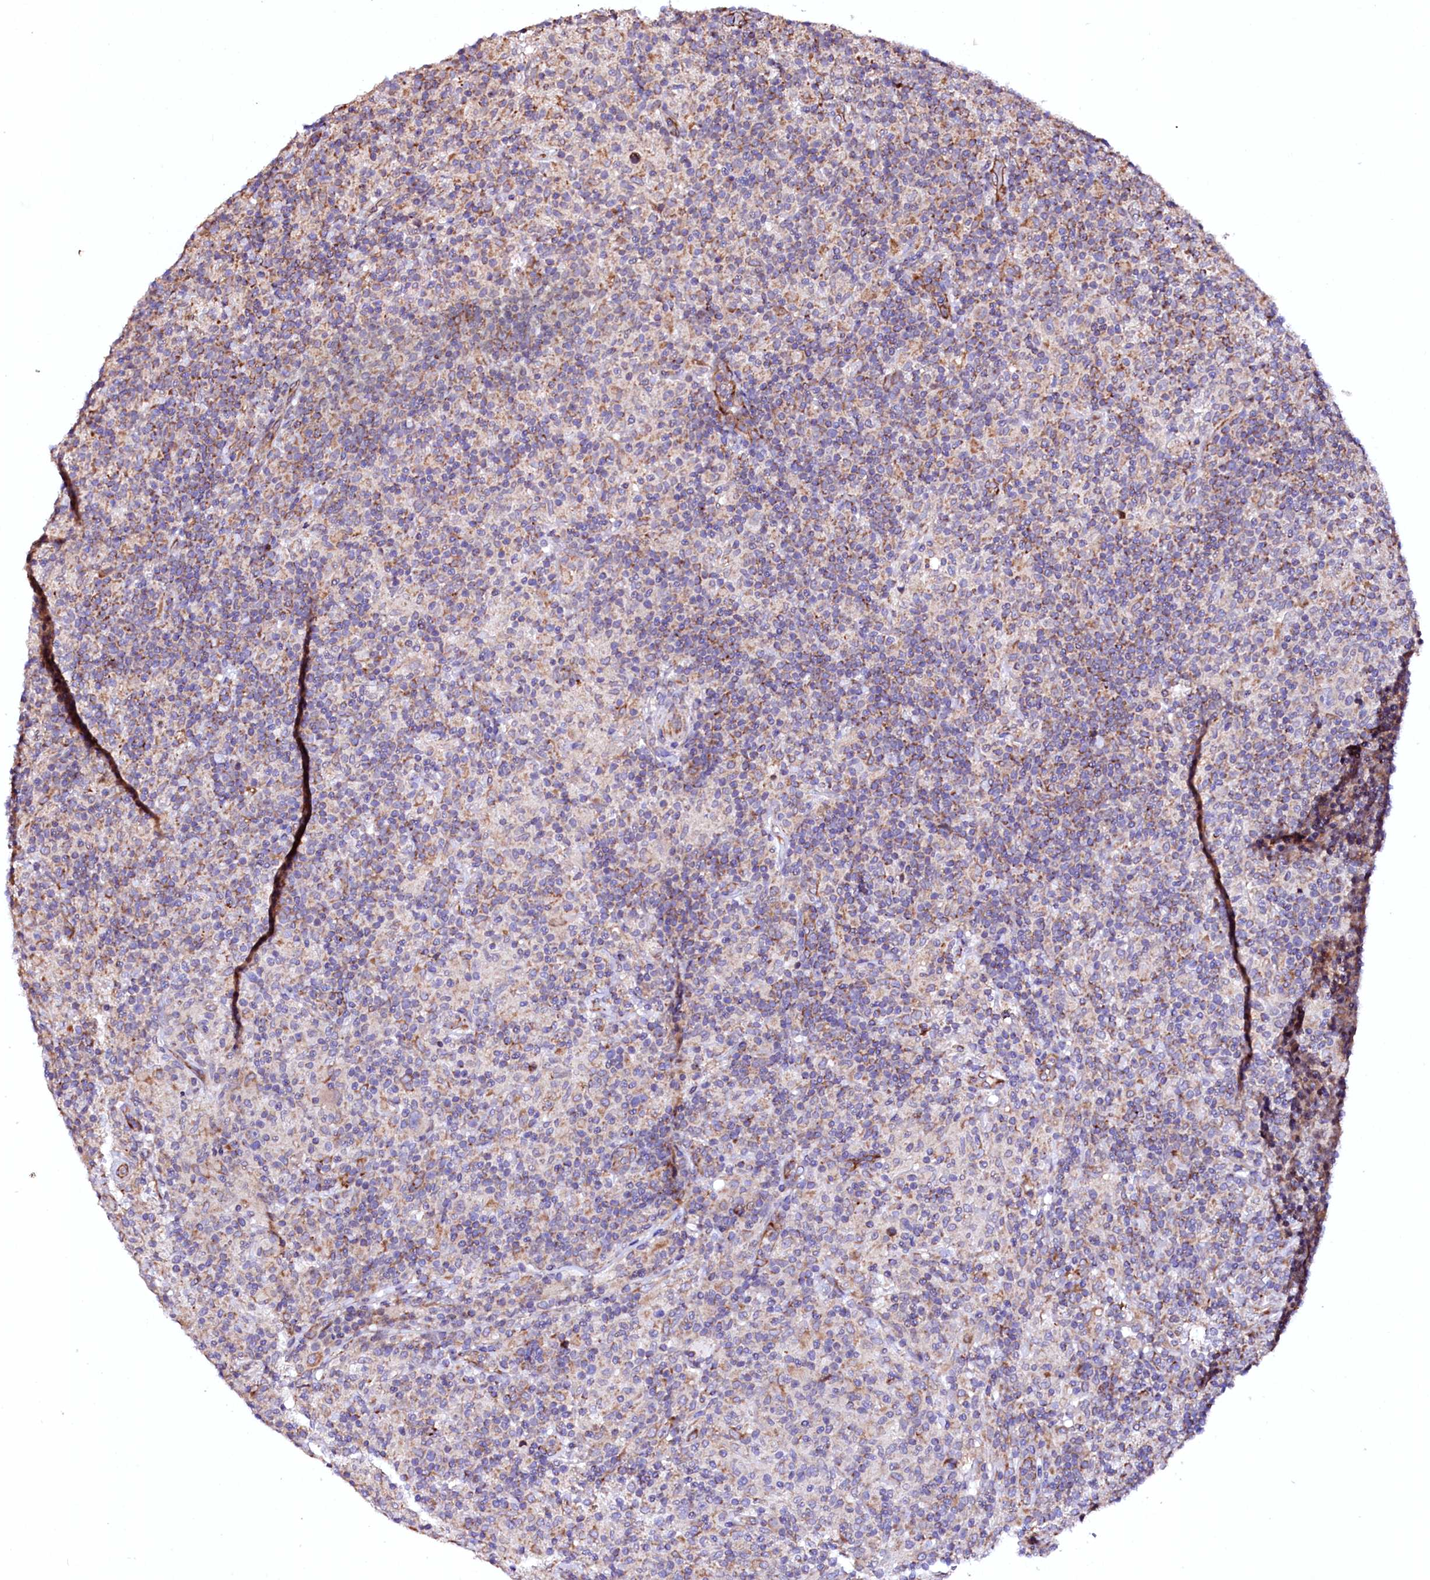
{"staining": {"intensity": "moderate", "quantity": ">75%", "location": "cytoplasmic/membranous"}, "tissue": "lymphoma", "cell_type": "Tumor cells", "image_type": "cancer", "snomed": [{"axis": "morphology", "description": "Hodgkin's disease, NOS"}, {"axis": "topography", "description": "Lymph node"}], "caption": "Lymphoma stained for a protein exhibits moderate cytoplasmic/membranous positivity in tumor cells. The staining was performed using DAB (3,3'-diaminobenzidine) to visualize the protein expression in brown, while the nuclei were stained in blue with hematoxylin (Magnification: 20x).", "gene": "UBE3C", "patient": {"sex": "male", "age": 70}}